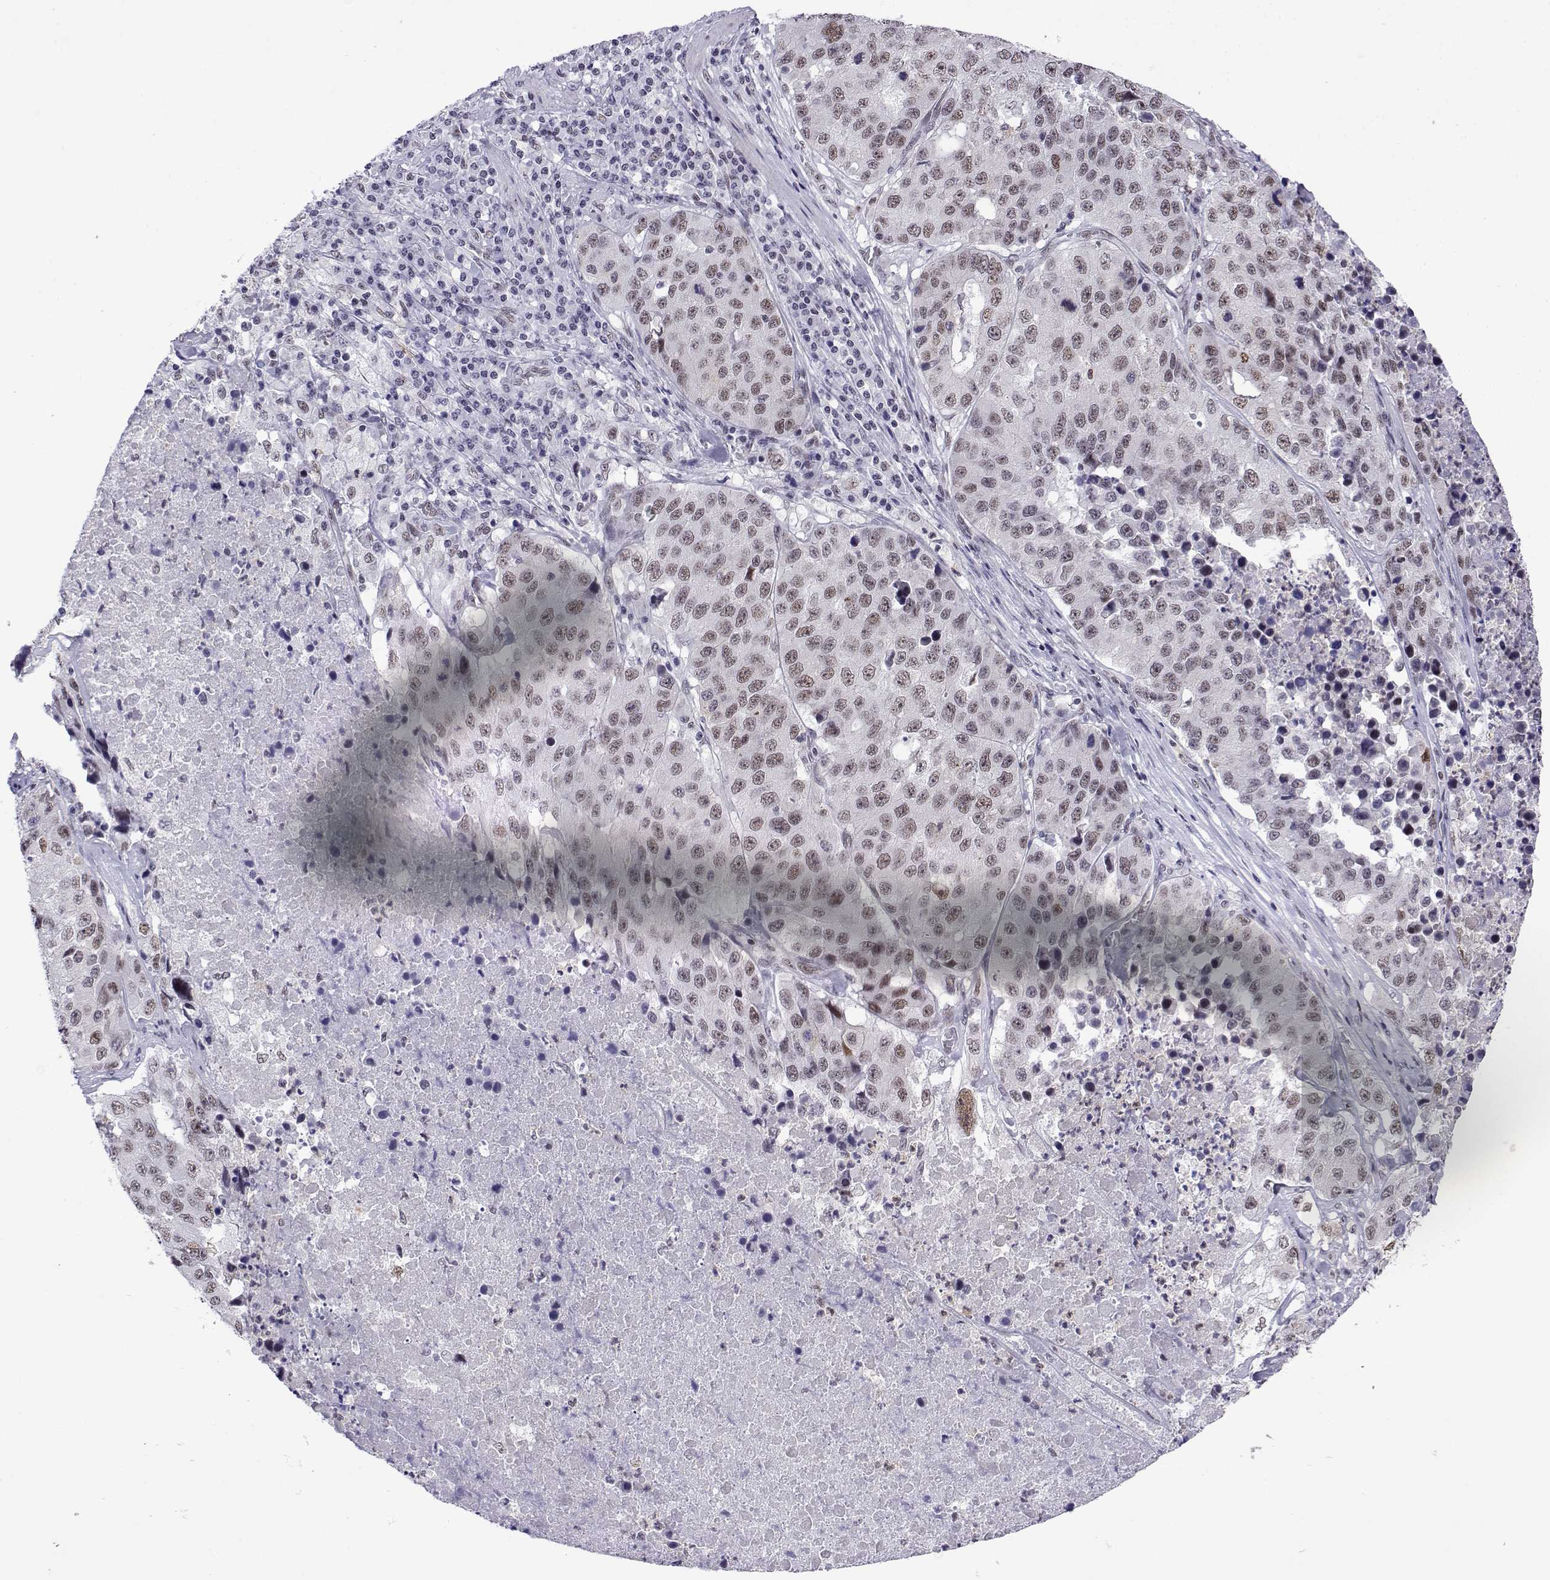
{"staining": {"intensity": "weak", "quantity": "<25%", "location": "nuclear"}, "tissue": "stomach cancer", "cell_type": "Tumor cells", "image_type": "cancer", "snomed": [{"axis": "morphology", "description": "Adenocarcinoma, NOS"}, {"axis": "topography", "description": "Stomach"}], "caption": "Immunohistochemical staining of human stomach cancer displays no significant positivity in tumor cells. (DAB IHC, high magnification).", "gene": "POLDIP3", "patient": {"sex": "male", "age": 71}}